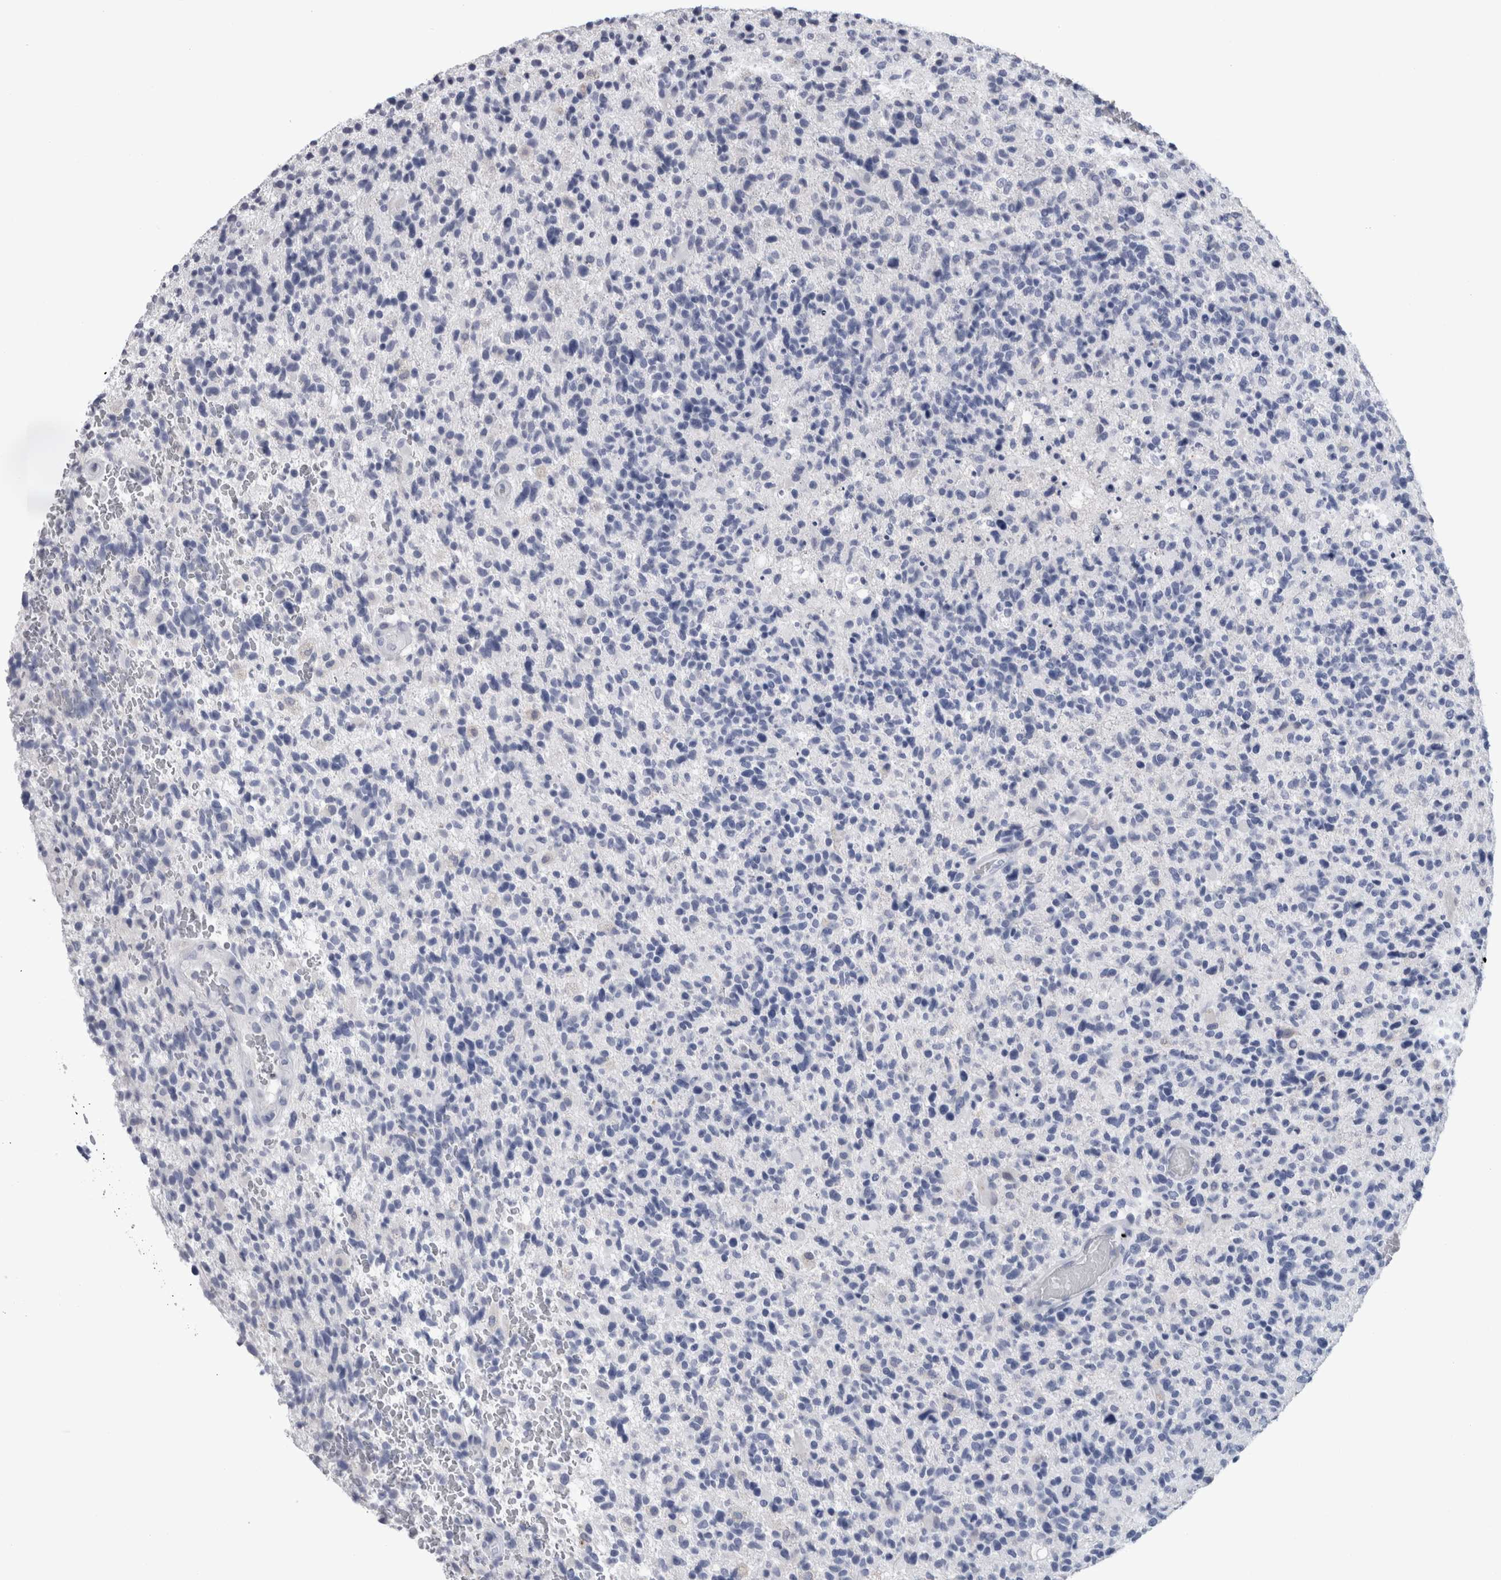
{"staining": {"intensity": "negative", "quantity": "none", "location": "none"}, "tissue": "glioma", "cell_type": "Tumor cells", "image_type": "cancer", "snomed": [{"axis": "morphology", "description": "Glioma, malignant, High grade"}, {"axis": "topography", "description": "Brain"}], "caption": "A high-resolution micrograph shows IHC staining of glioma, which displays no significant positivity in tumor cells. Nuclei are stained in blue.", "gene": "CA8", "patient": {"sex": "male", "age": 72}}